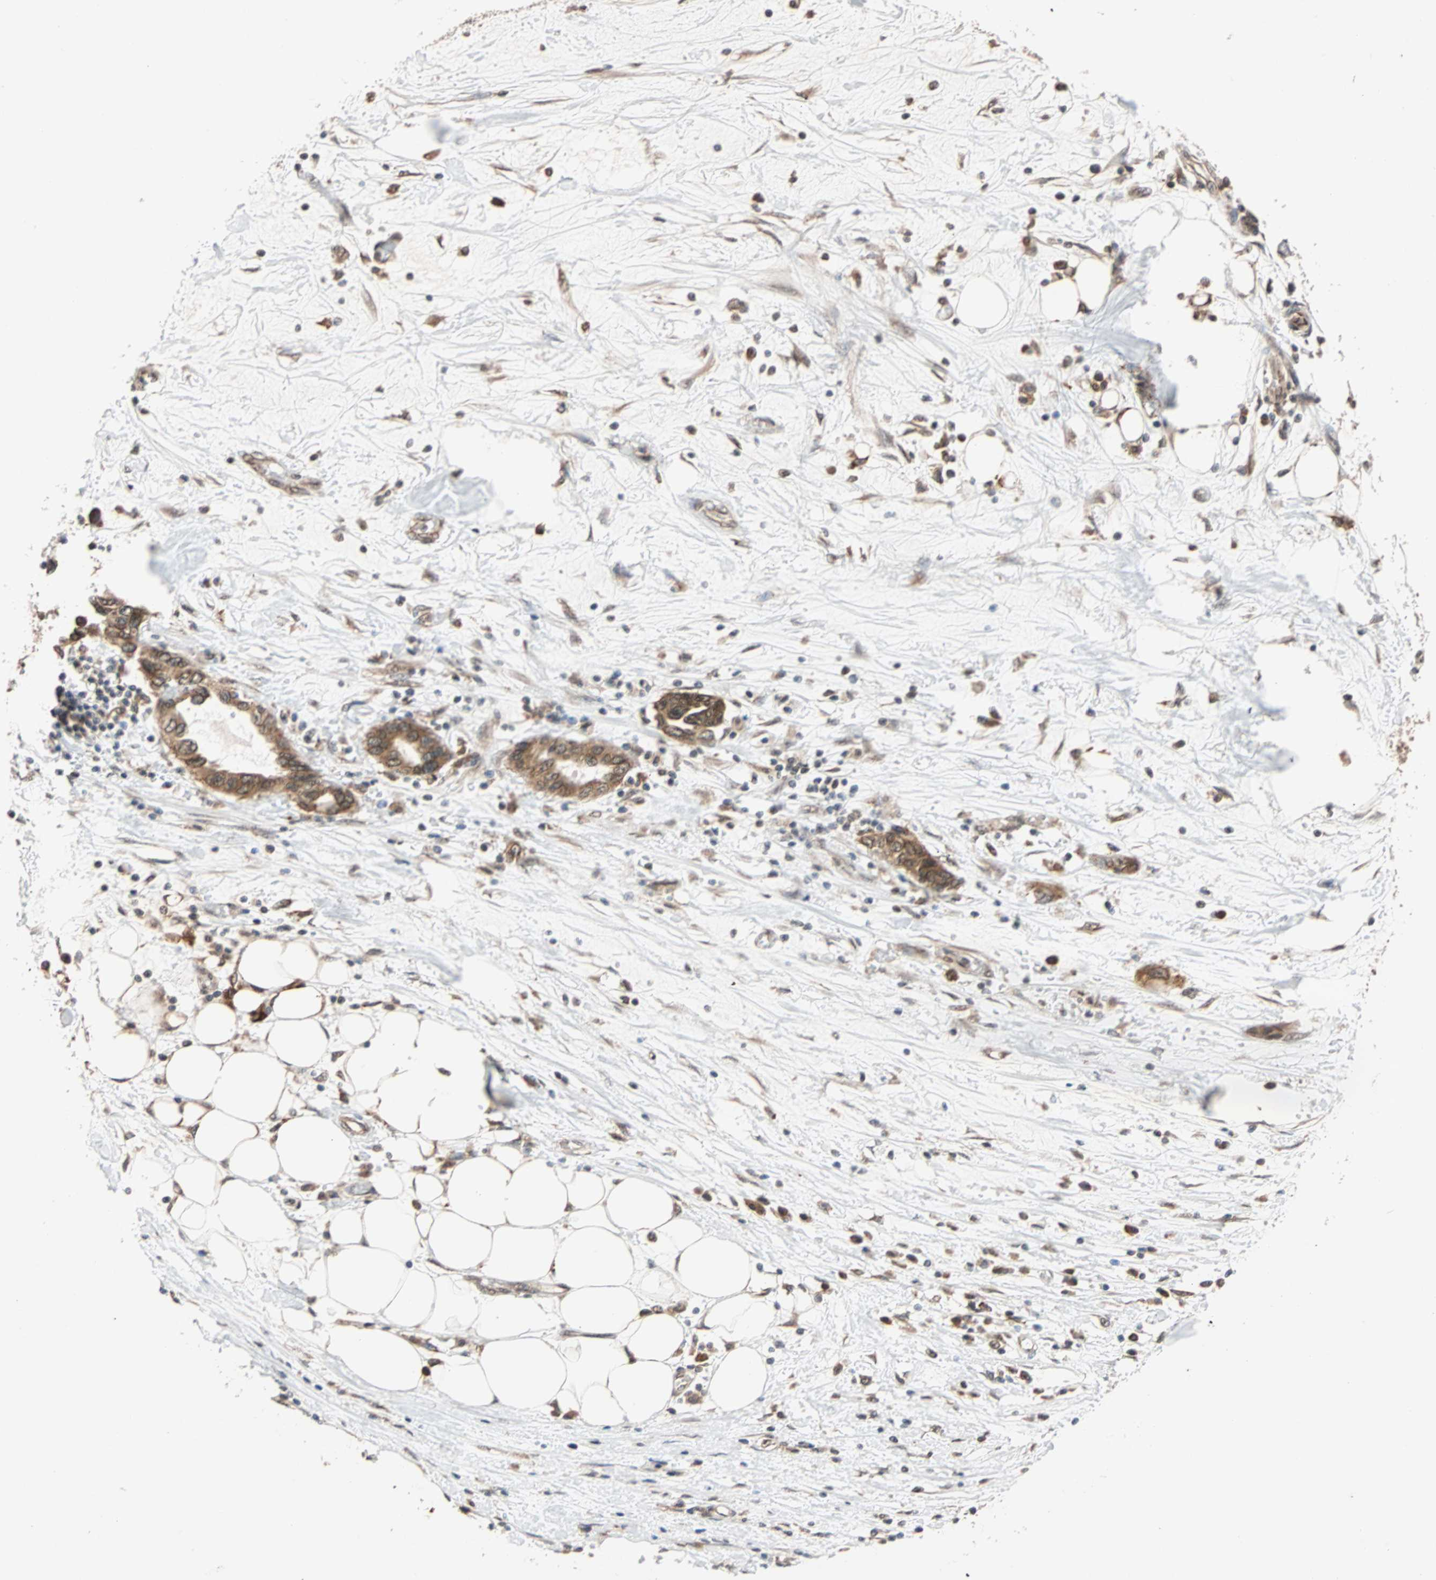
{"staining": {"intensity": "strong", "quantity": ">75%", "location": "cytoplasmic/membranous"}, "tissue": "pancreatic cancer", "cell_type": "Tumor cells", "image_type": "cancer", "snomed": [{"axis": "morphology", "description": "Adenocarcinoma, NOS"}, {"axis": "topography", "description": "Pancreas"}], "caption": "Brown immunohistochemical staining in human adenocarcinoma (pancreatic) reveals strong cytoplasmic/membranous staining in approximately >75% of tumor cells.", "gene": "AUP1", "patient": {"sex": "female", "age": 57}}